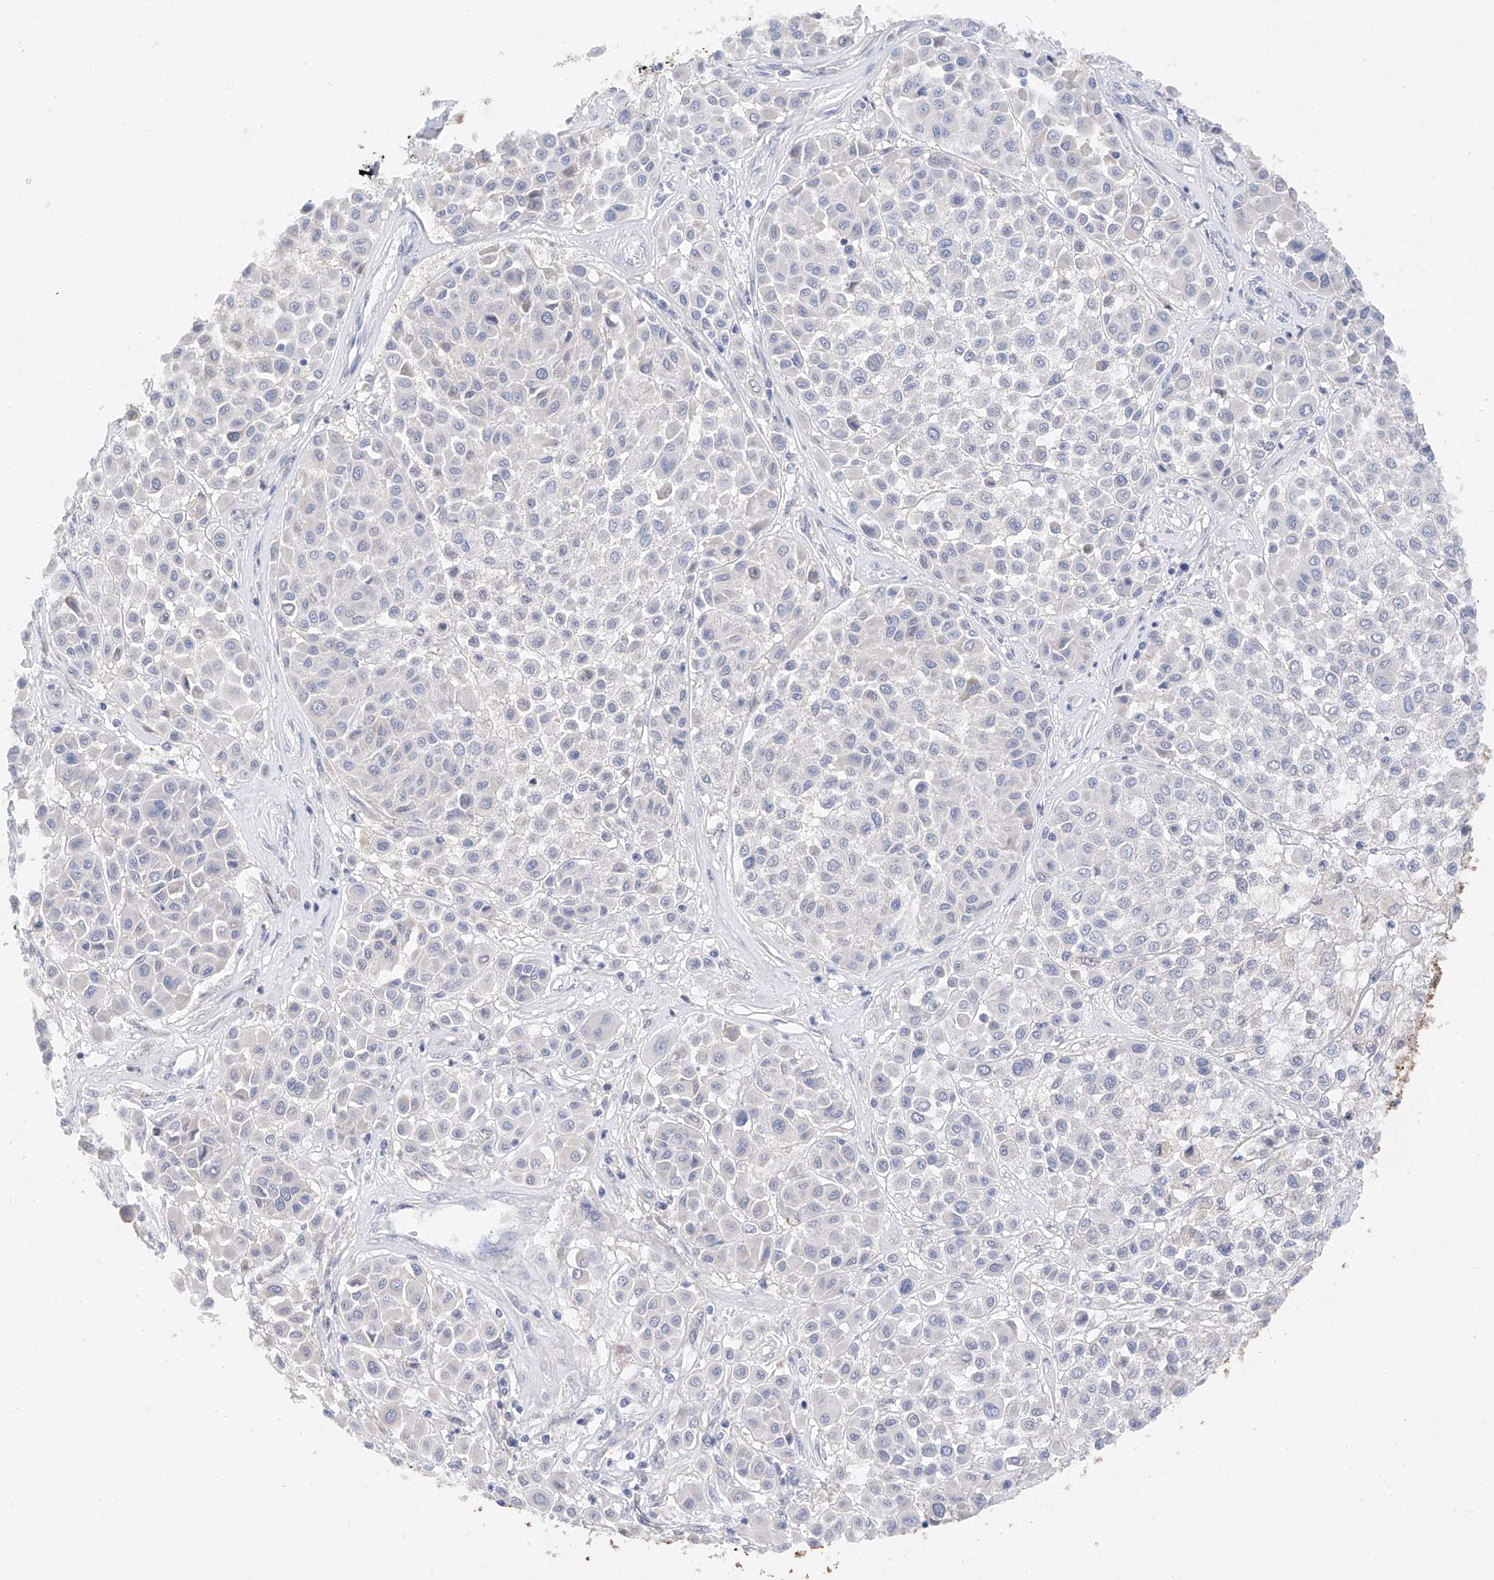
{"staining": {"intensity": "negative", "quantity": "none", "location": "none"}, "tissue": "melanoma", "cell_type": "Tumor cells", "image_type": "cancer", "snomed": [{"axis": "morphology", "description": "Malignant melanoma, Metastatic site"}, {"axis": "topography", "description": "Soft tissue"}], "caption": "An image of human malignant melanoma (metastatic site) is negative for staining in tumor cells.", "gene": "FUCA2", "patient": {"sex": "male", "age": 41}}